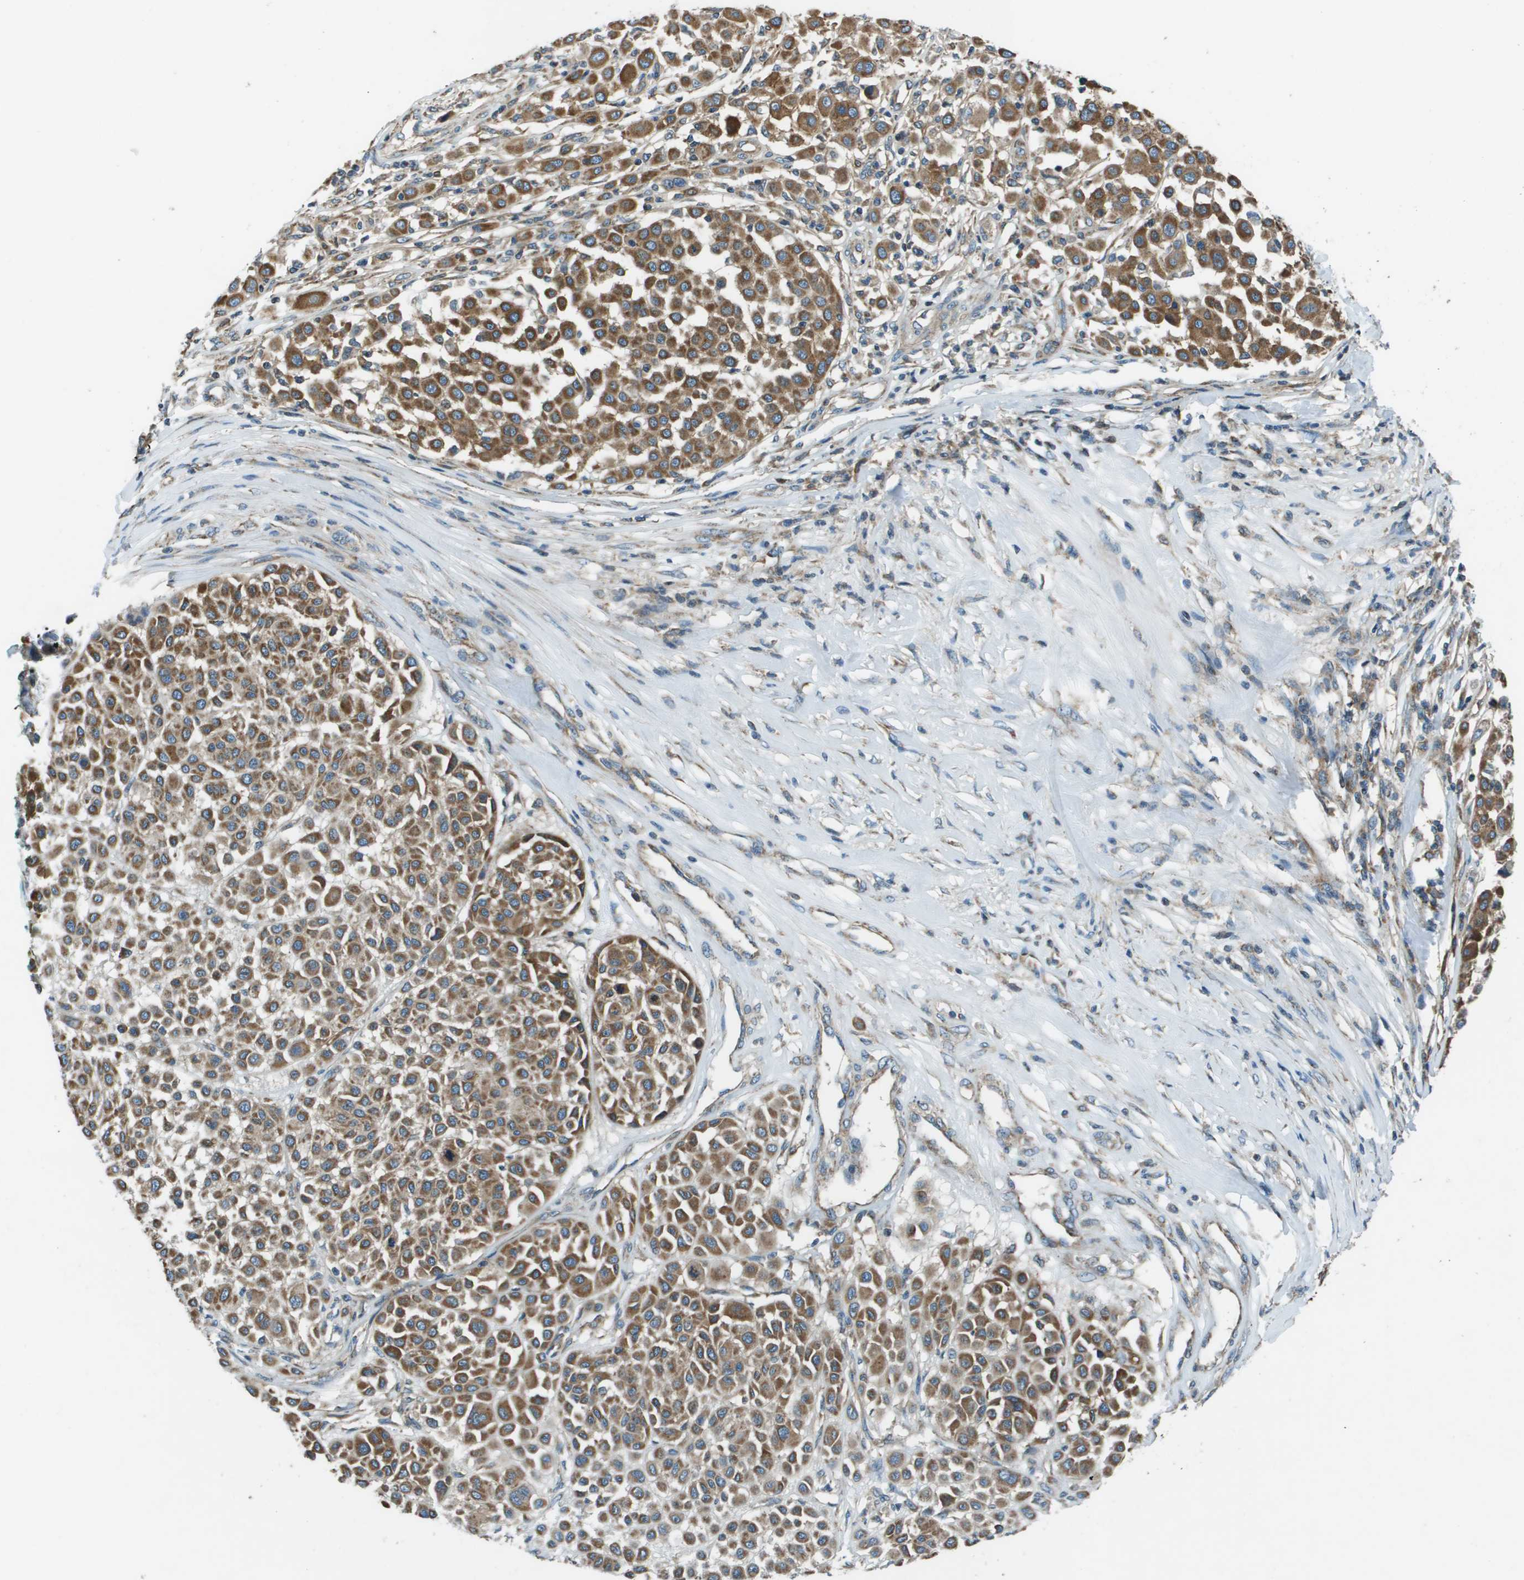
{"staining": {"intensity": "moderate", "quantity": ">75%", "location": "cytoplasmic/membranous"}, "tissue": "melanoma", "cell_type": "Tumor cells", "image_type": "cancer", "snomed": [{"axis": "morphology", "description": "Malignant melanoma, Metastatic site"}, {"axis": "topography", "description": "Soft tissue"}], "caption": "Approximately >75% of tumor cells in malignant melanoma (metastatic site) show moderate cytoplasmic/membranous protein positivity as visualized by brown immunohistochemical staining.", "gene": "TMEM51", "patient": {"sex": "male", "age": 41}}